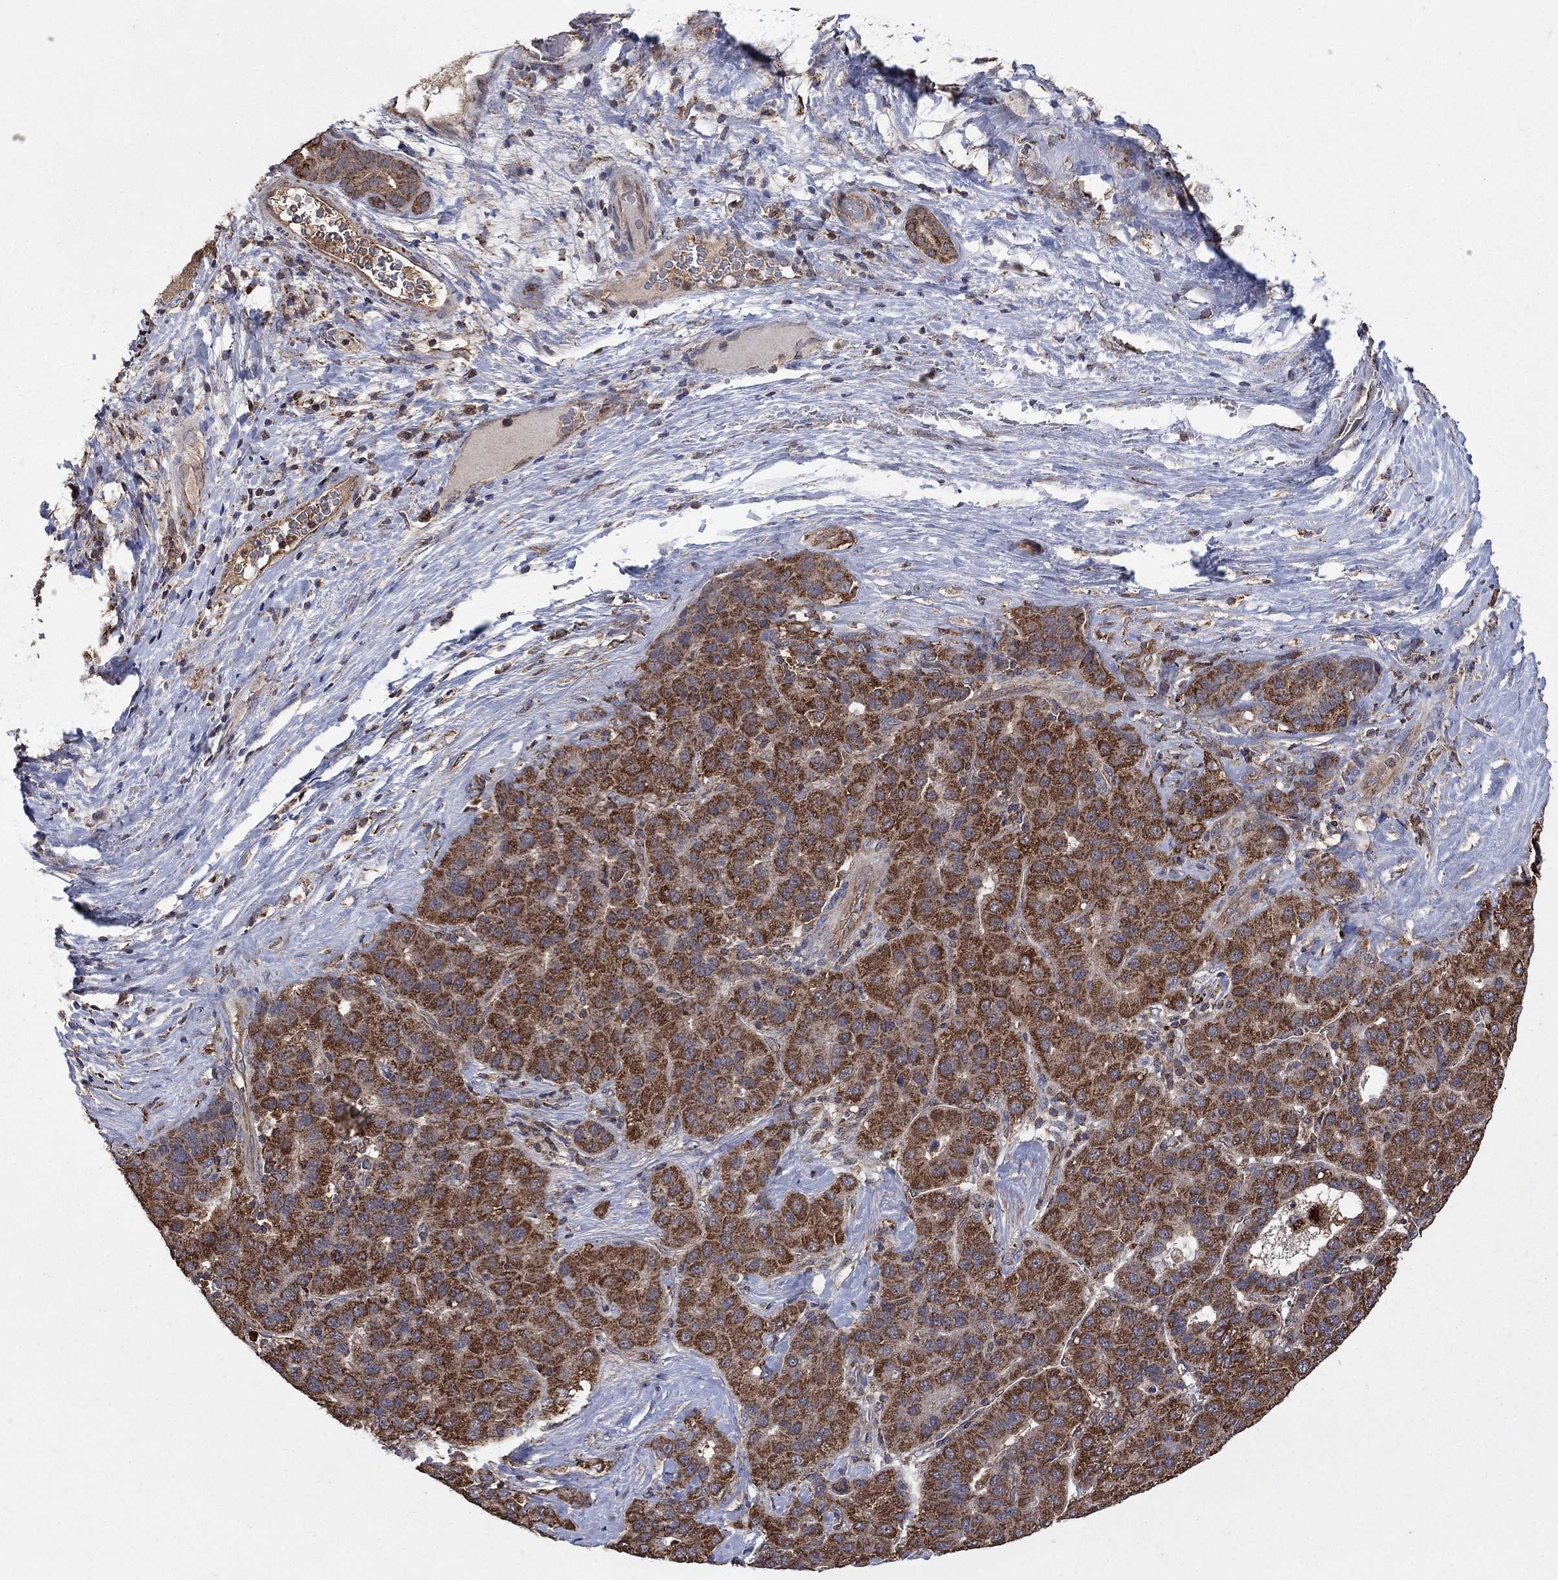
{"staining": {"intensity": "strong", "quantity": "25%-75%", "location": "cytoplasmic/membranous"}, "tissue": "liver cancer", "cell_type": "Tumor cells", "image_type": "cancer", "snomed": [{"axis": "morphology", "description": "Carcinoma, Hepatocellular, NOS"}, {"axis": "topography", "description": "Liver"}], "caption": "This photomicrograph demonstrates liver cancer (hepatocellular carcinoma) stained with IHC to label a protein in brown. The cytoplasmic/membranous of tumor cells show strong positivity for the protein. Nuclei are counter-stained blue.", "gene": "DPH1", "patient": {"sex": "male", "age": 65}}